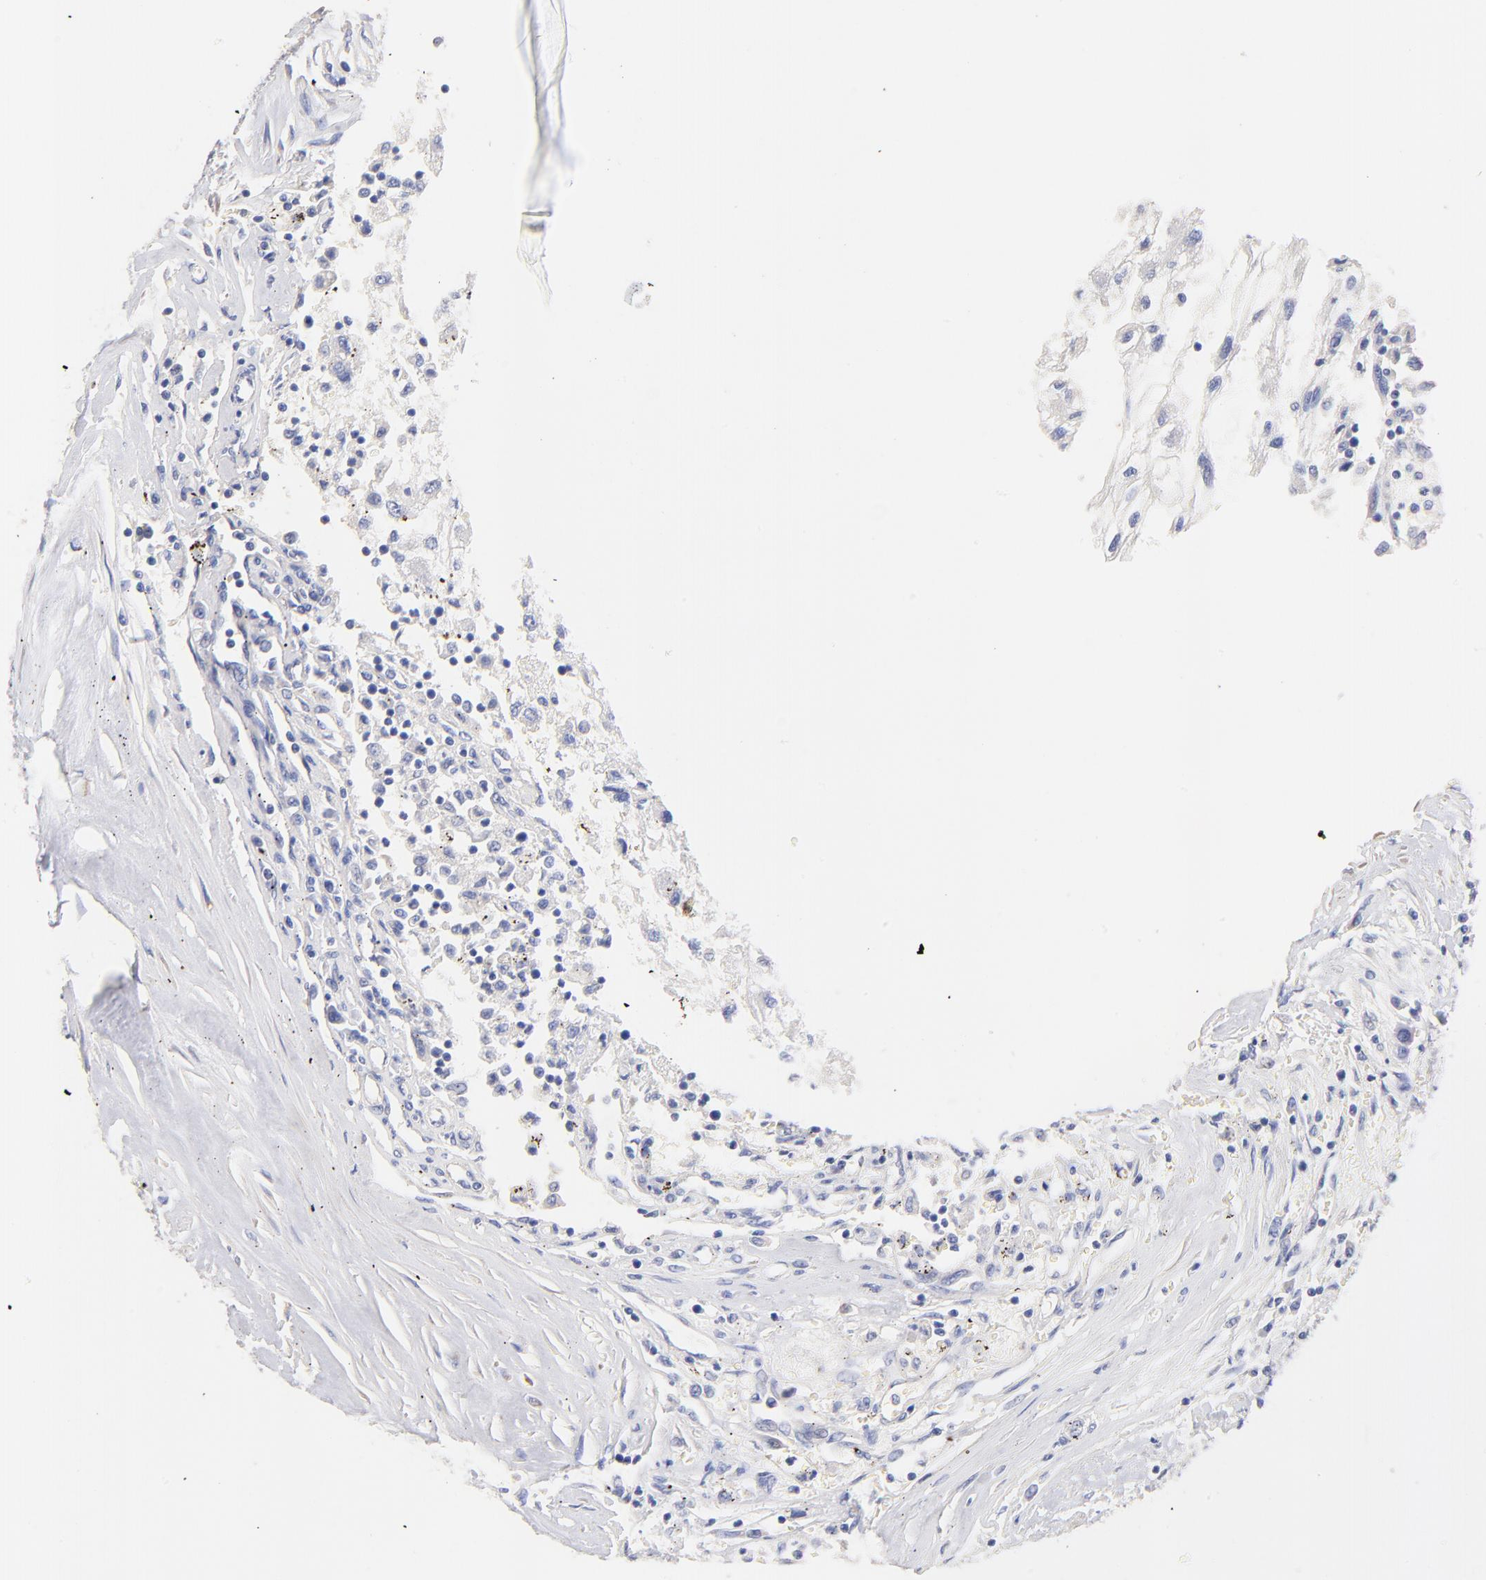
{"staining": {"intensity": "negative", "quantity": "none", "location": "none"}, "tissue": "renal cancer", "cell_type": "Tumor cells", "image_type": "cancer", "snomed": [{"axis": "morphology", "description": "Normal tissue, NOS"}, {"axis": "morphology", "description": "Adenocarcinoma, NOS"}, {"axis": "topography", "description": "Kidney"}], "caption": "Immunohistochemical staining of human renal adenocarcinoma displays no significant expression in tumor cells.", "gene": "HS3ST1", "patient": {"sex": "male", "age": 71}}